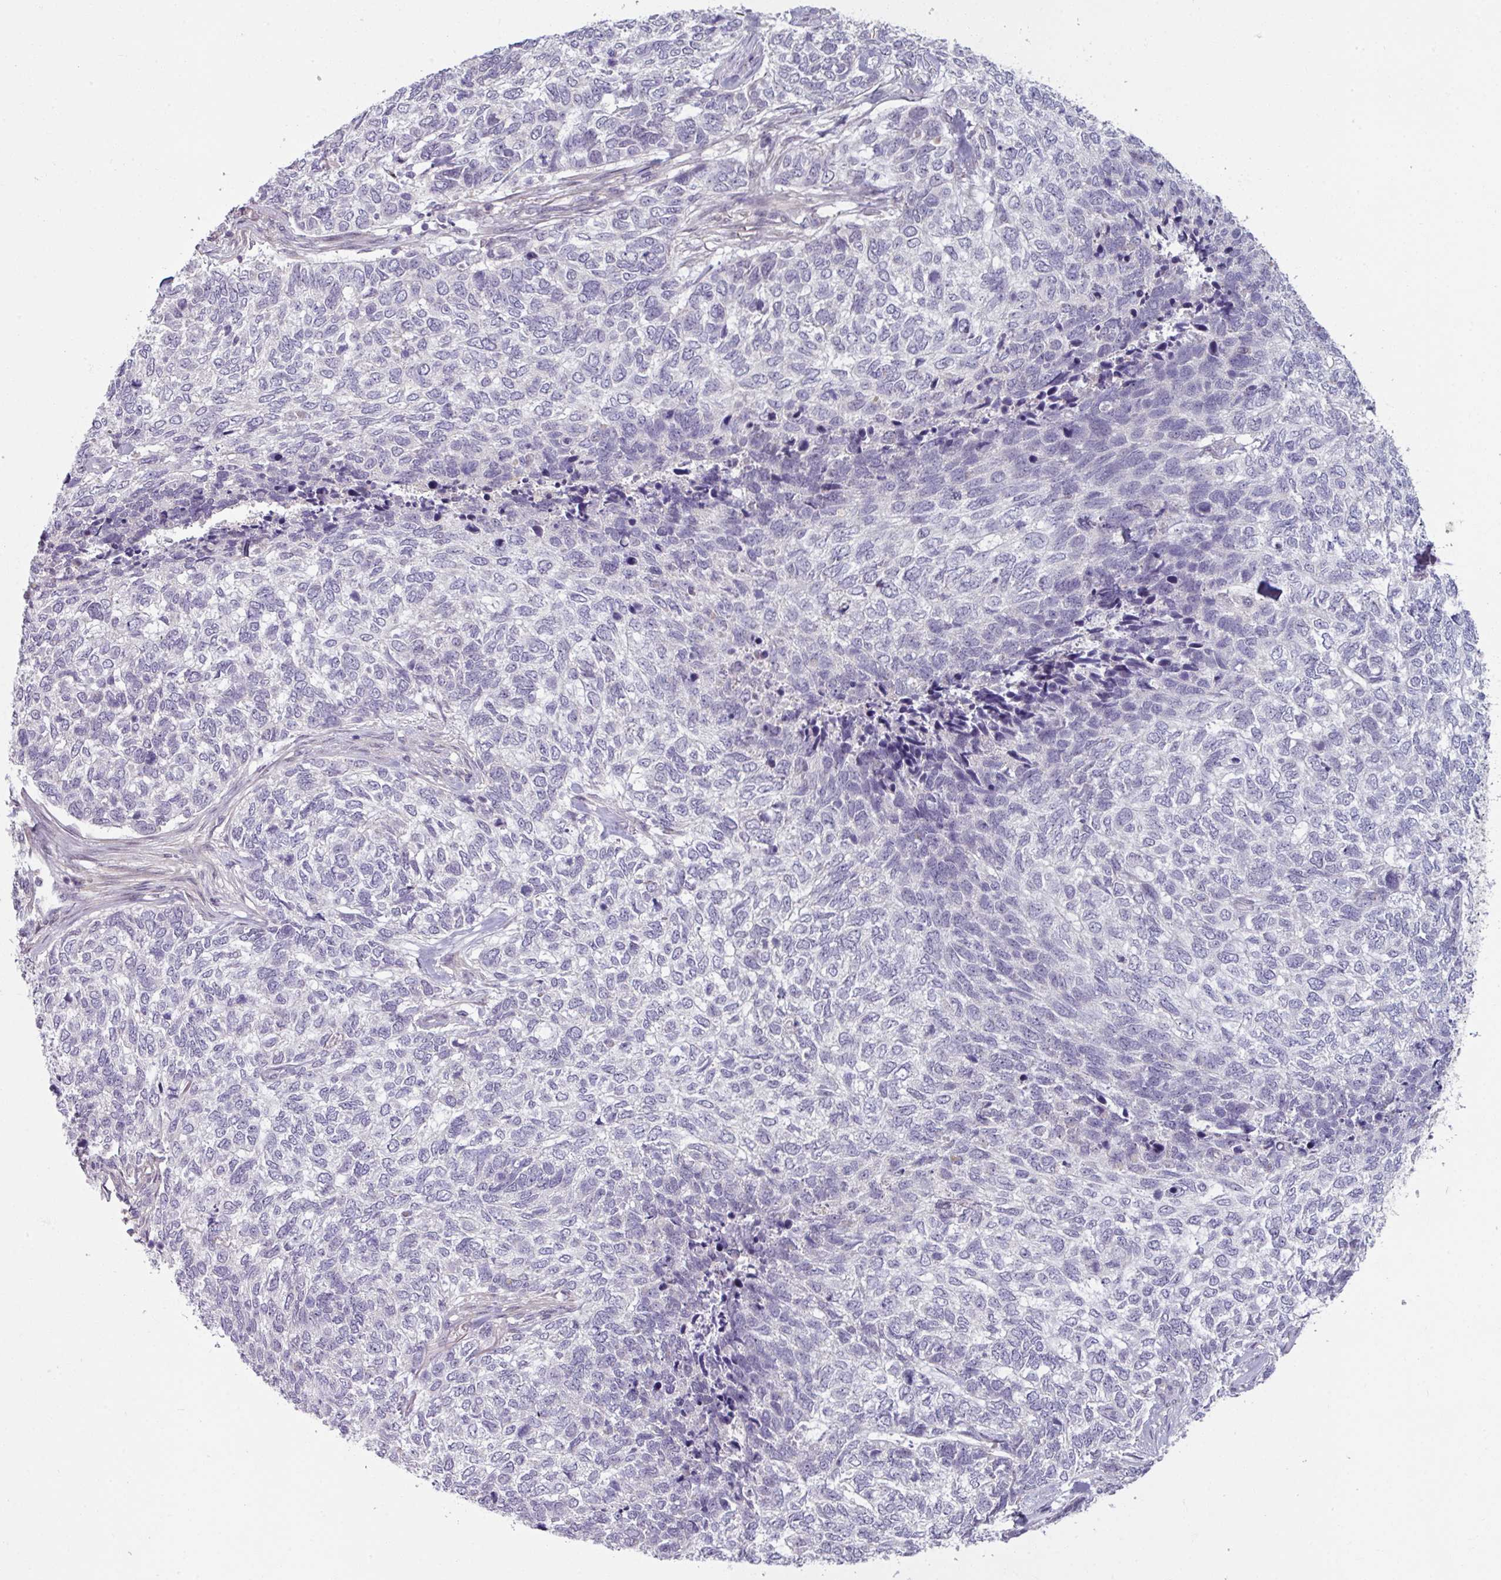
{"staining": {"intensity": "negative", "quantity": "none", "location": "none"}, "tissue": "skin cancer", "cell_type": "Tumor cells", "image_type": "cancer", "snomed": [{"axis": "morphology", "description": "Basal cell carcinoma"}, {"axis": "topography", "description": "Skin"}], "caption": "This is an IHC micrograph of skin cancer. There is no positivity in tumor cells.", "gene": "UVSSA", "patient": {"sex": "female", "age": 65}}